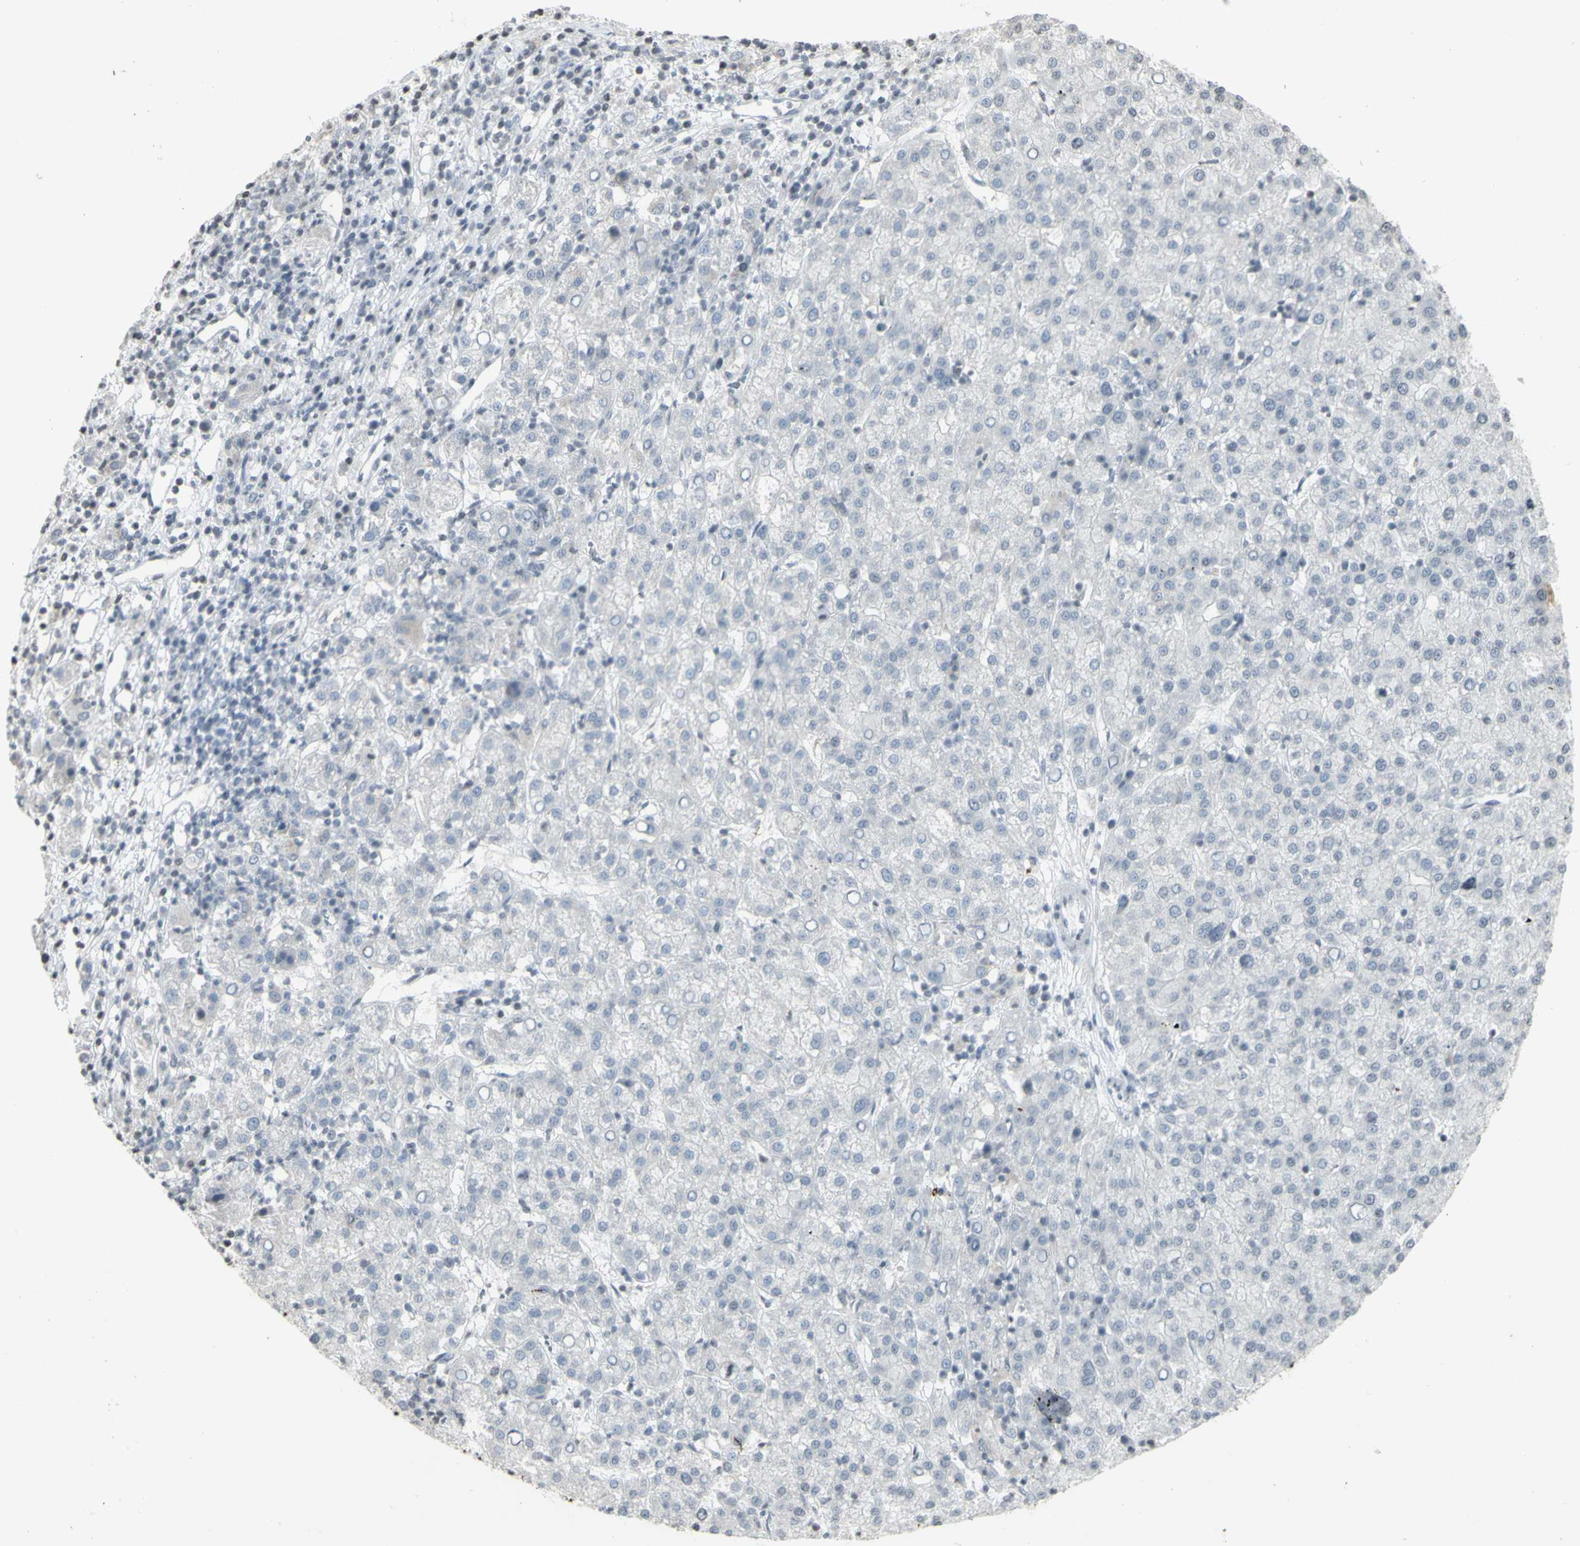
{"staining": {"intensity": "negative", "quantity": "none", "location": "none"}, "tissue": "liver cancer", "cell_type": "Tumor cells", "image_type": "cancer", "snomed": [{"axis": "morphology", "description": "Carcinoma, Hepatocellular, NOS"}, {"axis": "topography", "description": "Liver"}], "caption": "IHC histopathology image of liver cancer stained for a protein (brown), which demonstrates no staining in tumor cells.", "gene": "MUC5AC", "patient": {"sex": "female", "age": 58}}